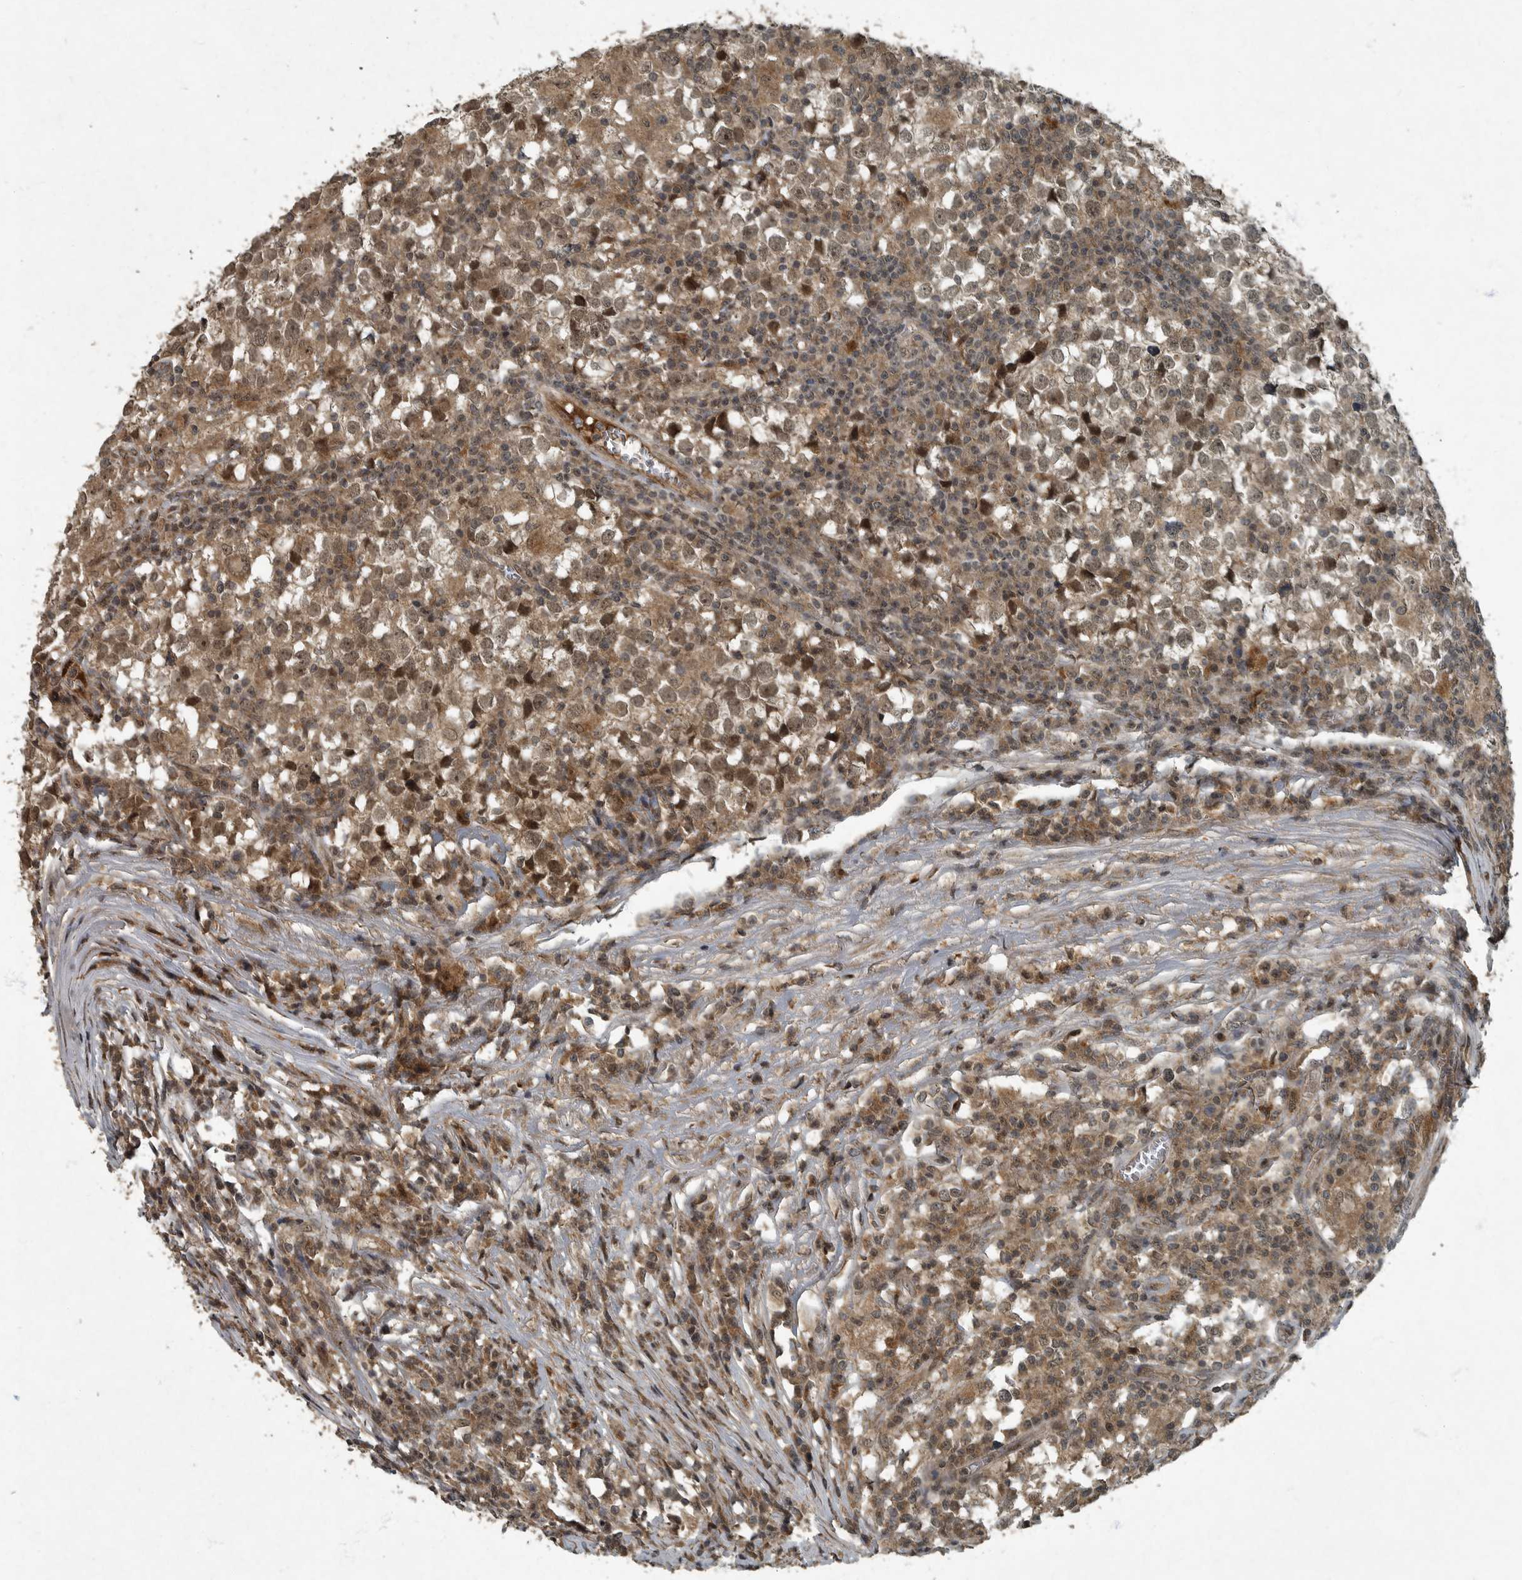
{"staining": {"intensity": "weak", "quantity": ">75%", "location": "cytoplasmic/membranous,nuclear"}, "tissue": "testis cancer", "cell_type": "Tumor cells", "image_type": "cancer", "snomed": [{"axis": "morphology", "description": "Seminoma, NOS"}, {"axis": "topography", "description": "Testis"}], "caption": "IHC micrograph of neoplastic tissue: human testis cancer stained using IHC demonstrates low levels of weak protein expression localized specifically in the cytoplasmic/membranous and nuclear of tumor cells, appearing as a cytoplasmic/membranous and nuclear brown color.", "gene": "FOXO1", "patient": {"sex": "male", "age": 65}}